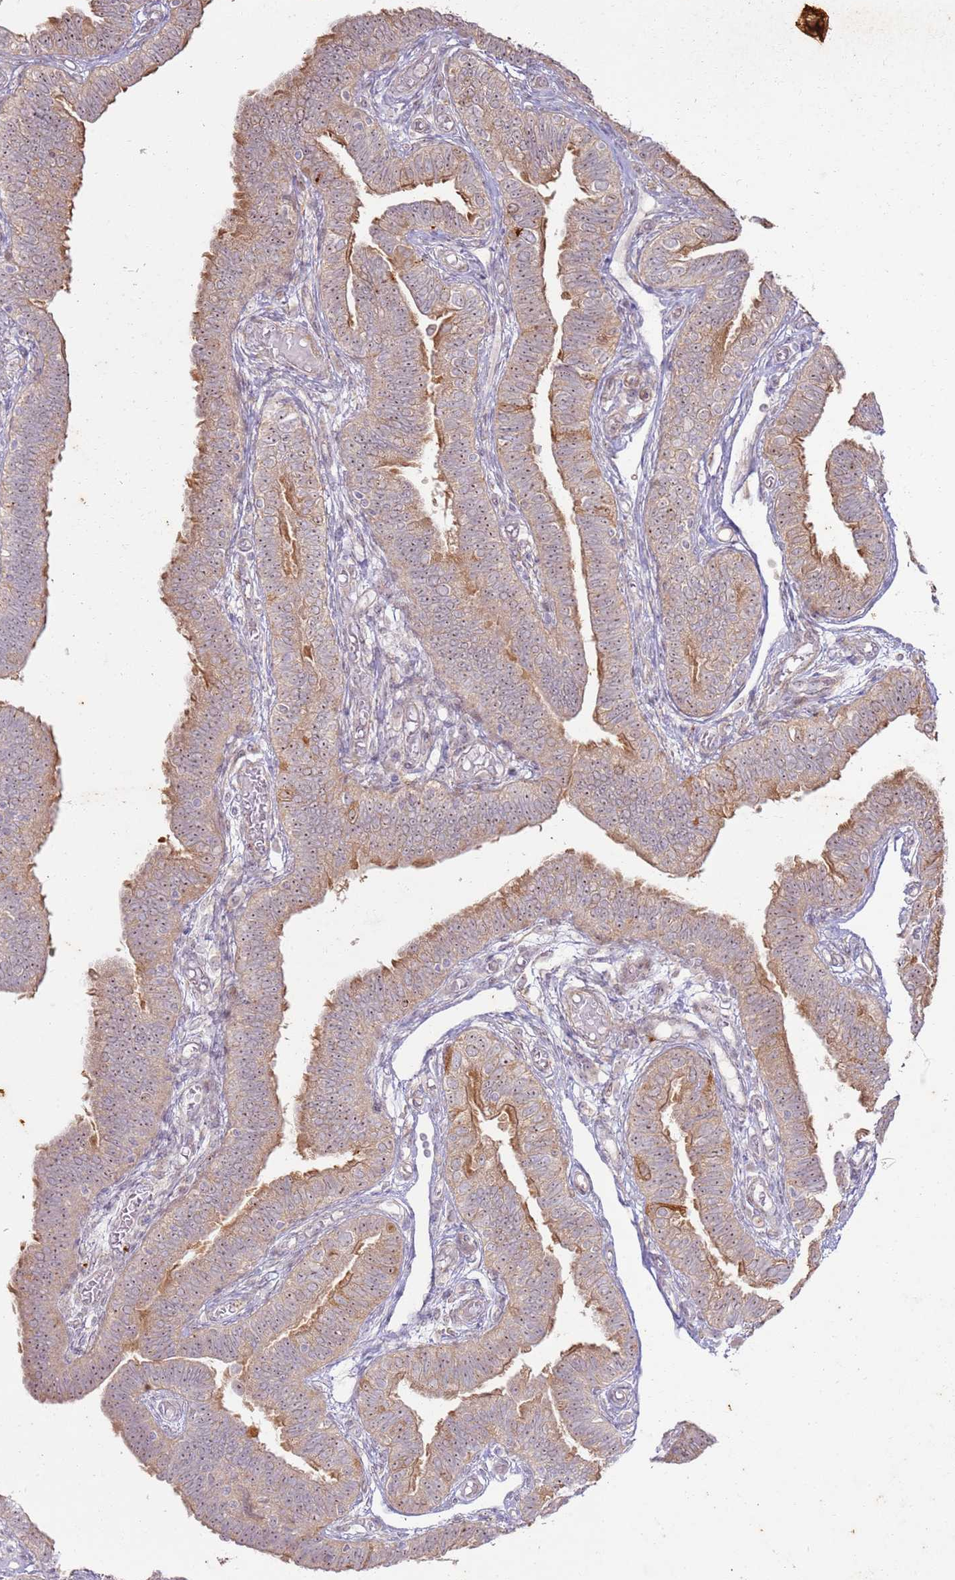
{"staining": {"intensity": "strong", "quantity": "25%-75%", "location": "cytoplasmic/membranous,nuclear"}, "tissue": "fallopian tube", "cell_type": "Glandular cells", "image_type": "normal", "snomed": [{"axis": "morphology", "description": "Normal tissue, NOS"}, {"axis": "topography", "description": "Fallopian tube"}], "caption": "Glandular cells display high levels of strong cytoplasmic/membranous,nuclear staining in about 25%-75% of cells in normal human fallopian tube.", "gene": "CNPY1", "patient": {"sex": "female", "age": 39}}